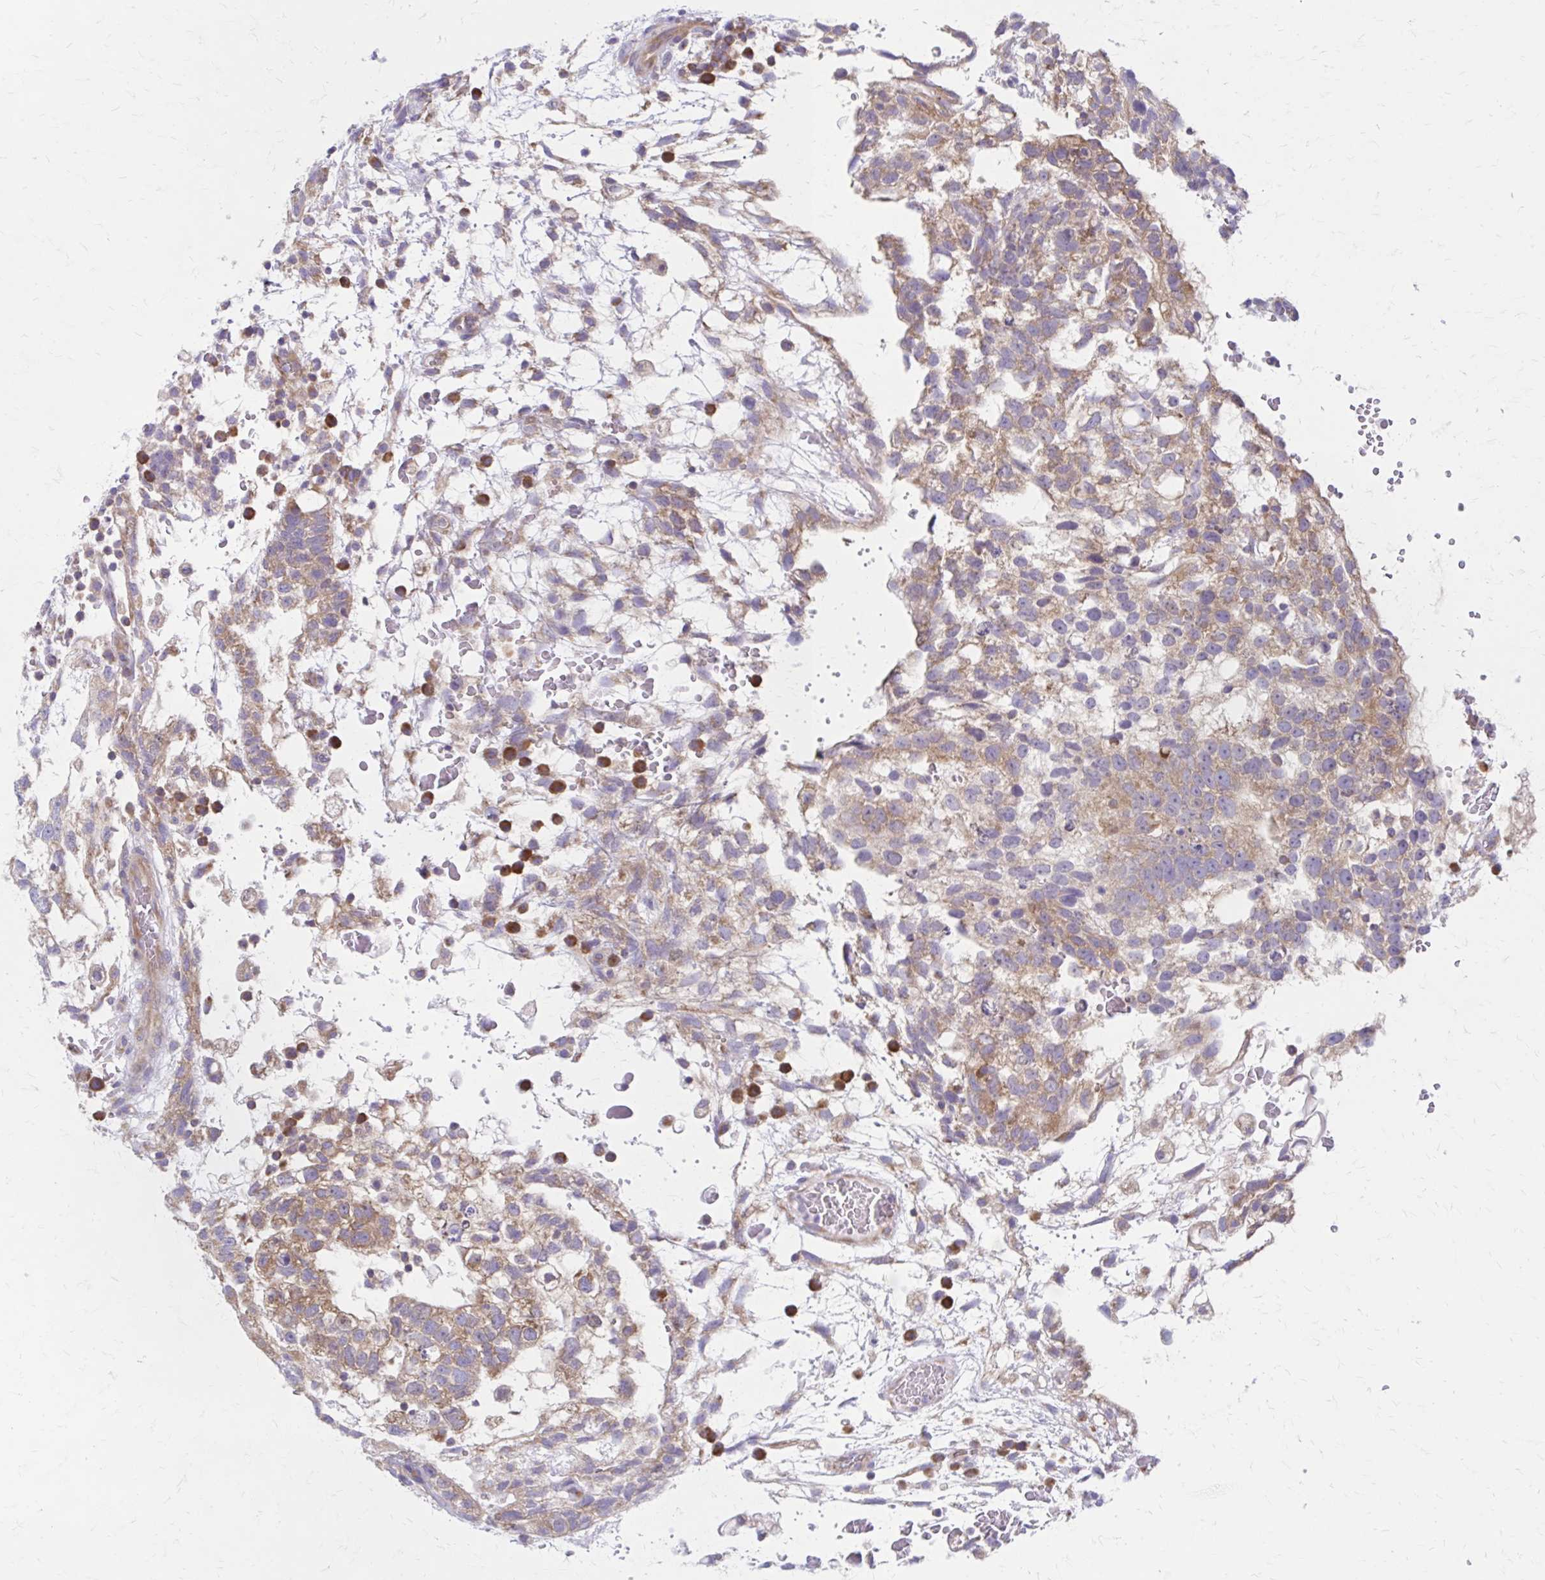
{"staining": {"intensity": "moderate", "quantity": ">75%", "location": "cytoplasmic/membranous"}, "tissue": "testis cancer", "cell_type": "Tumor cells", "image_type": "cancer", "snomed": [{"axis": "morphology", "description": "Normal tissue, NOS"}, {"axis": "morphology", "description": "Carcinoma, Embryonal, NOS"}, {"axis": "topography", "description": "Testis"}], "caption": "An immunohistochemistry (IHC) micrograph of tumor tissue is shown. Protein staining in brown shows moderate cytoplasmic/membranous positivity in testis cancer within tumor cells.", "gene": "RPL27A", "patient": {"sex": "male", "age": 32}}